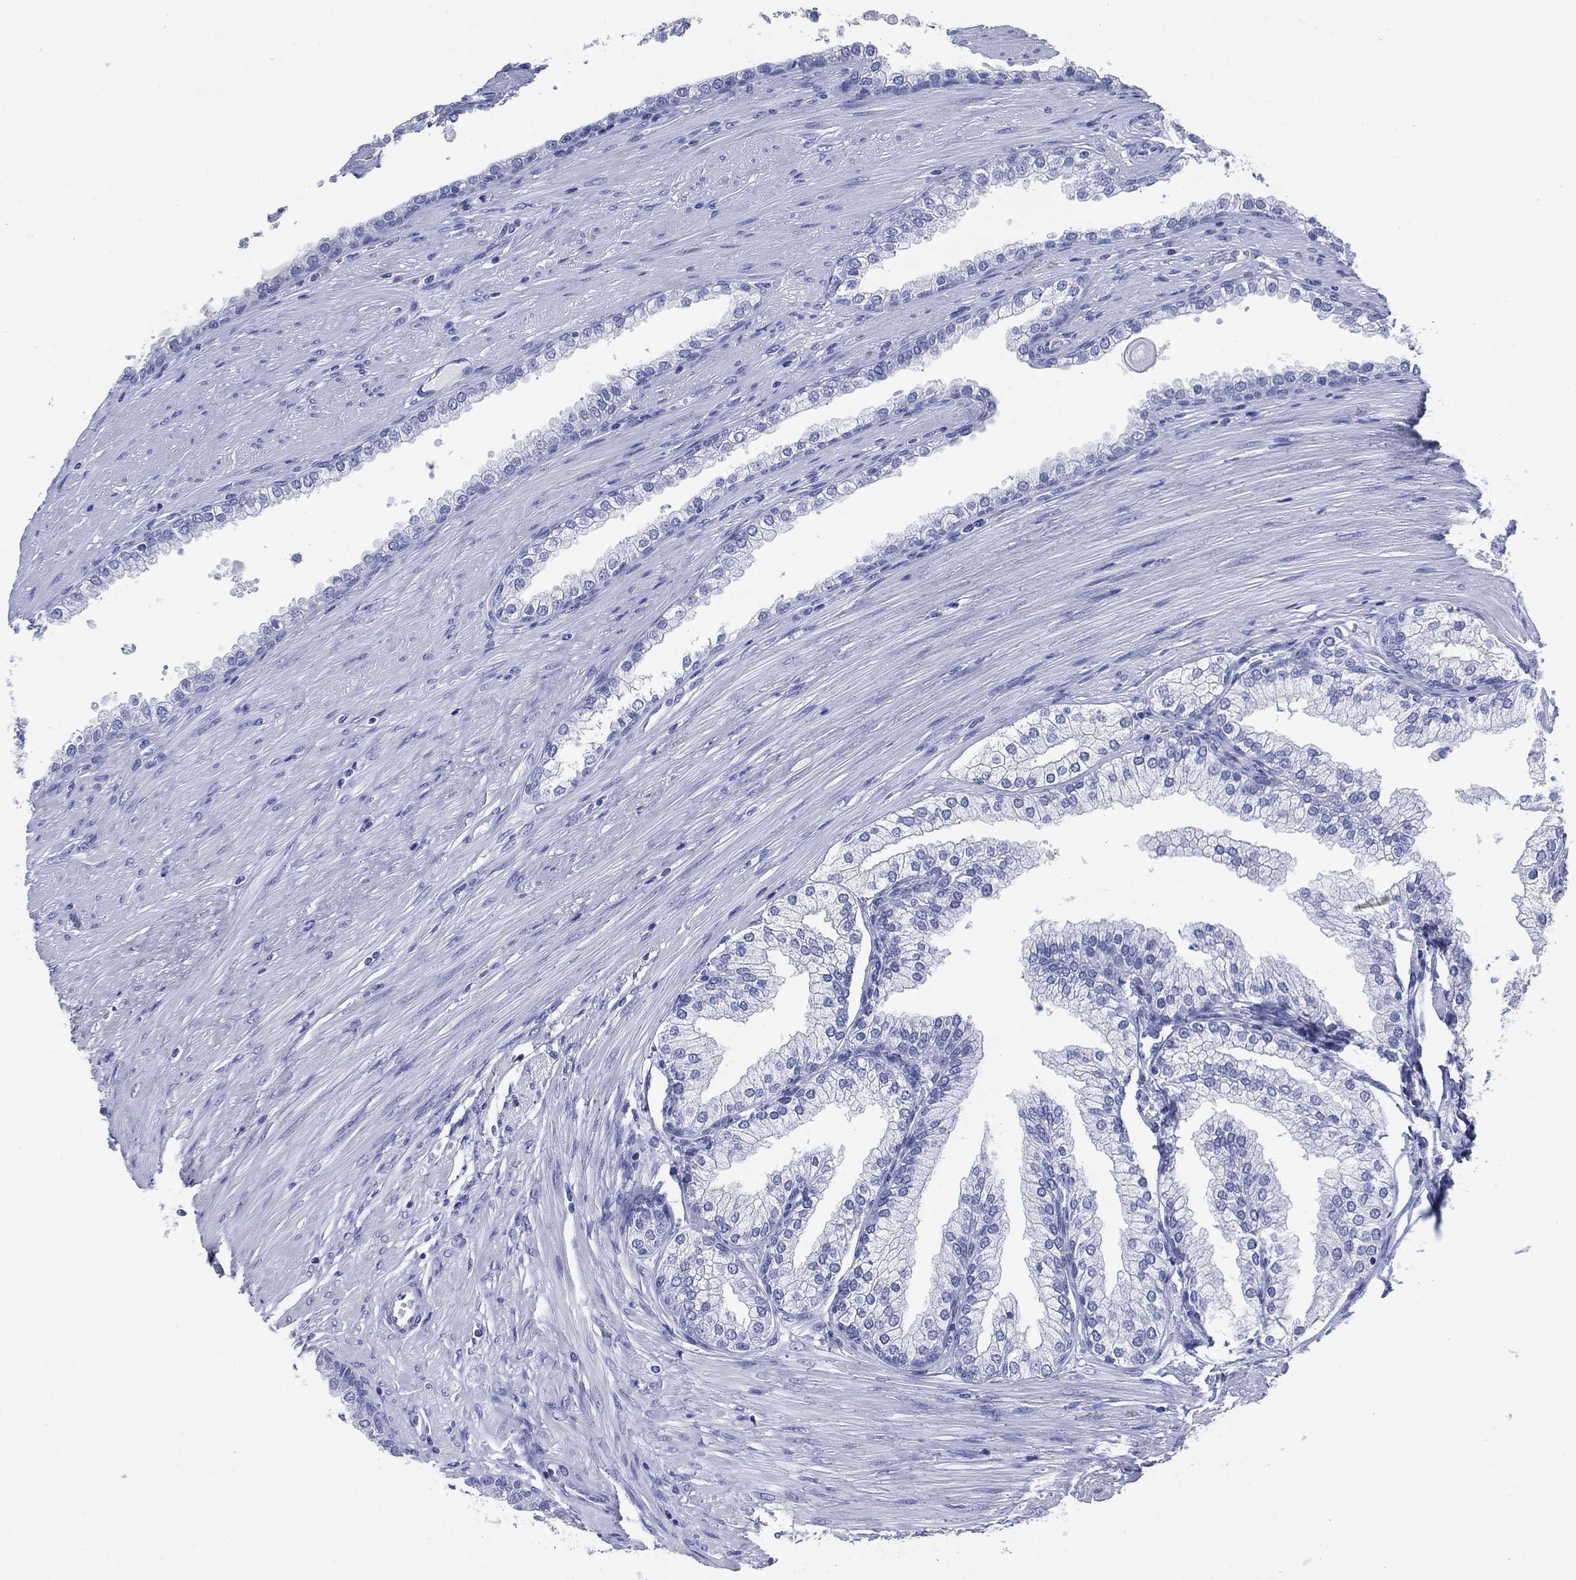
{"staining": {"intensity": "negative", "quantity": "none", "location": "none"}, "tissue": "prostate cancer", "cell_type": "Tumor cells", "image_type": "cancer", "snomed": [{"axis": "morphology", "description": "Adenocarcinoma, NOS"}, {"axis": "topography", "description": "Prostate"}], "caption": "Photomicrograph shows no protein expression in tumor cells of adenocarcinoma (prostate) tissue.", "gene": "SIGLECL1", "patient": {"sex": "male", "age": 67}}